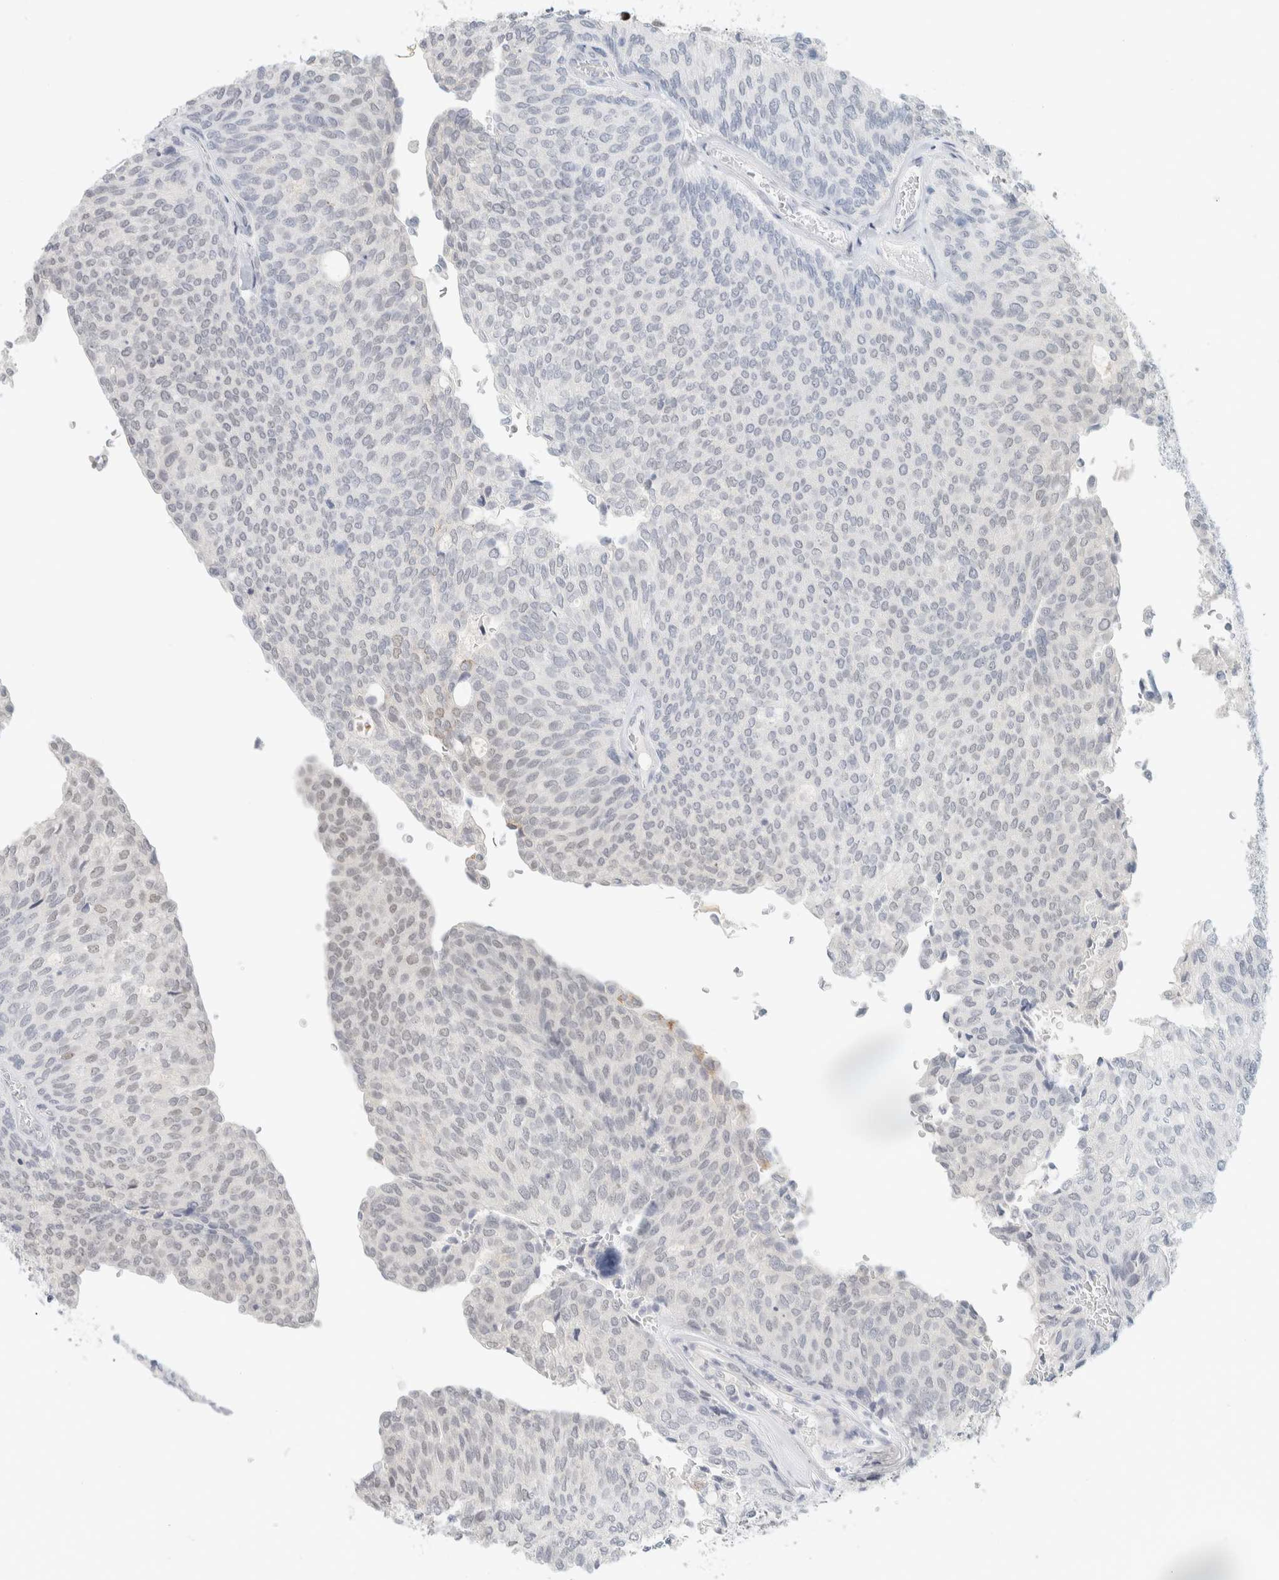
{"staining": {"intensity": "negative", "quantity": "none", "location": "none"}, "tissue": "urothelial cancer", "cell_type": "Tumor cells", "image_type": "cancer", "snomed": [{"axis": "morphology", "description": "Urothelial carcinoma, Low grade"}, {"axis": "topography", "description": "Urinary bladder"}], "caption": "Tumor cells are negative for protein expression in human urothelial cancer. (IHC, brightfield microscopy, high magnification).", "gene": "CDH17", "patient": {"sex": "female", "age": 79}}